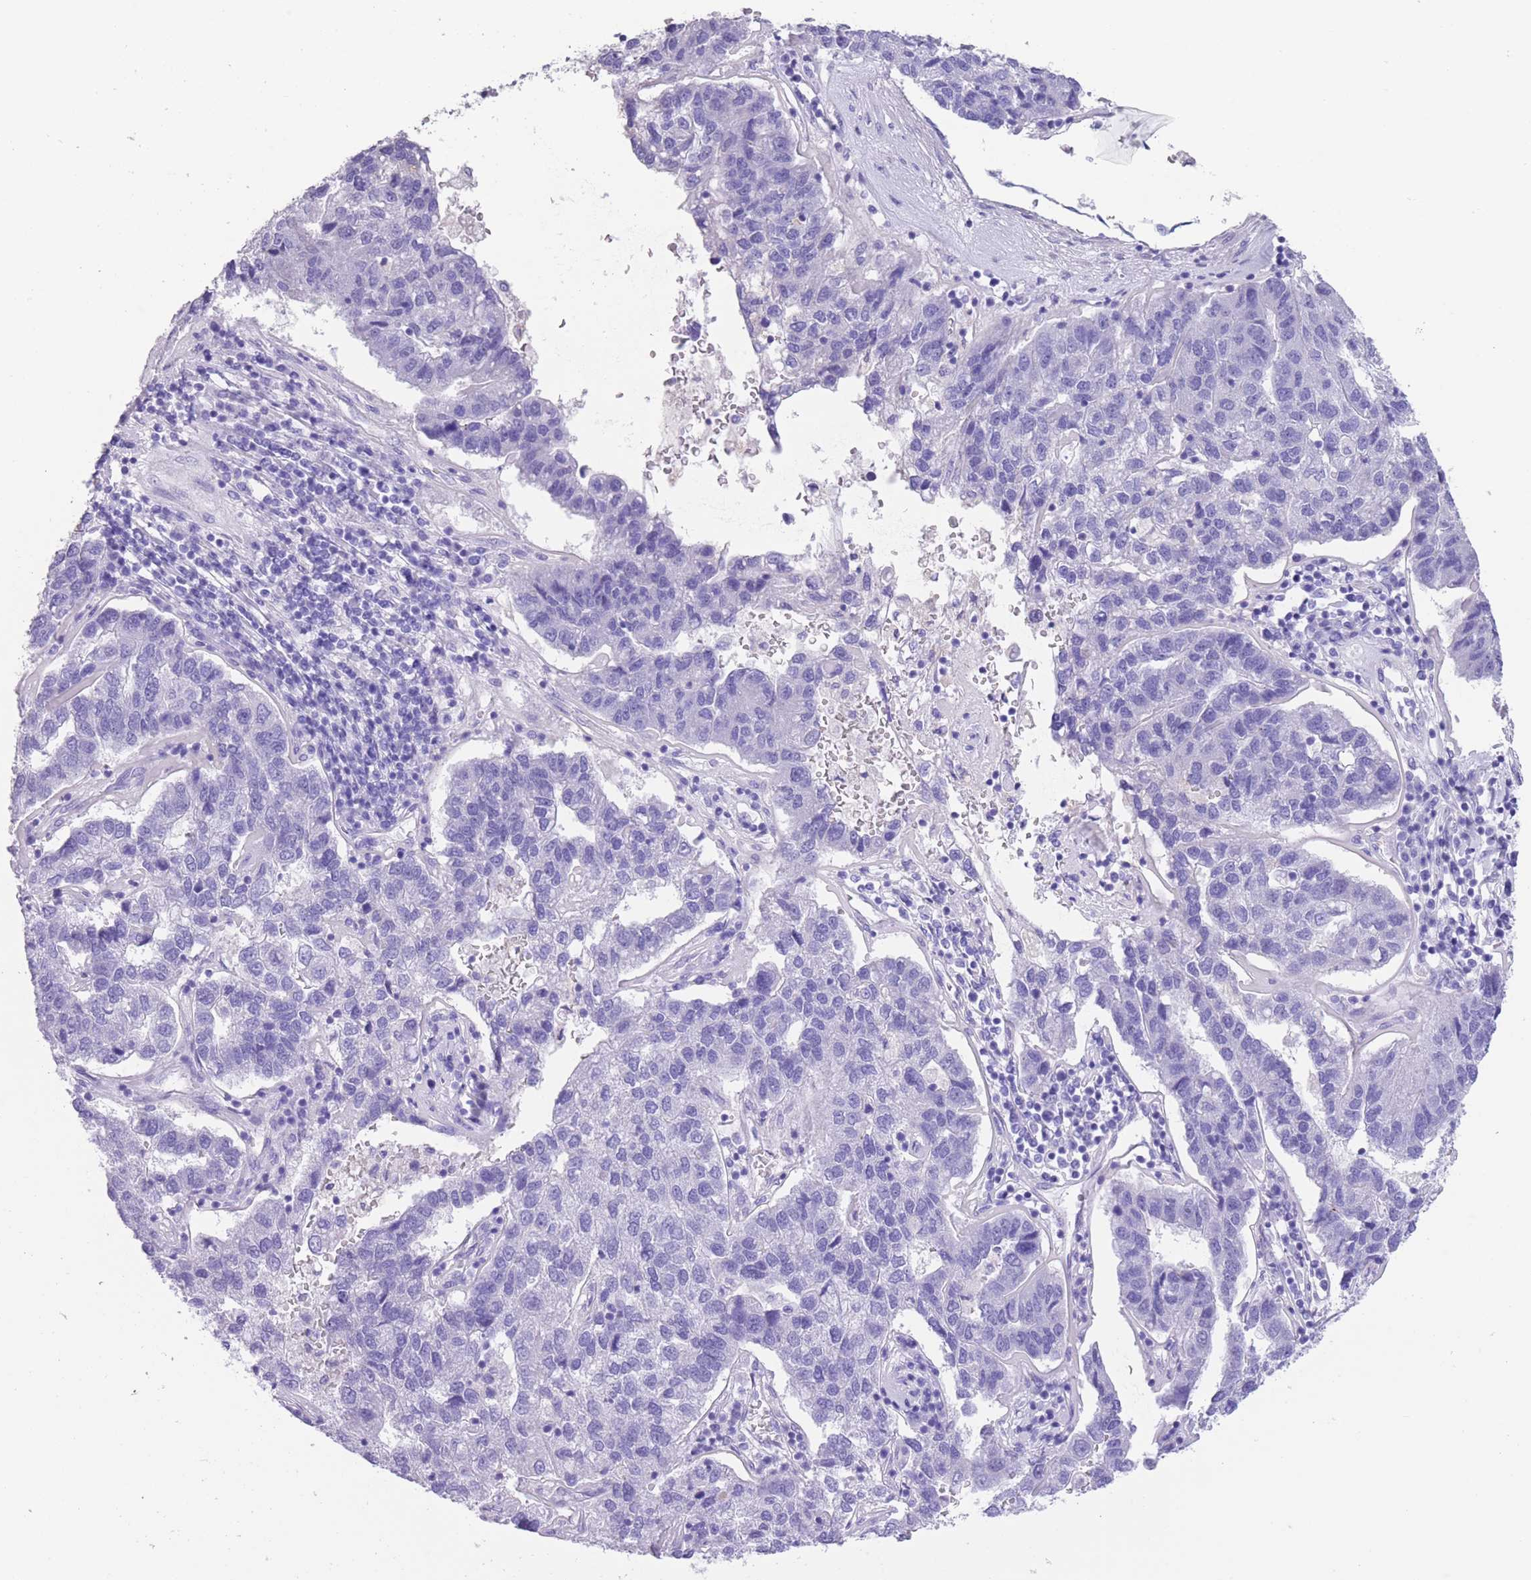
{"staining": {"intensity": "negative", "quantity": "none", "location": "none"}, "tissue": "pancreatic cancer", "cell_type": "Tumor cells", "image_type": "cancer", "snomed": [{"axis": "morphology", "description": "Adenocarcinoma, NOS"}, {"axis": "topography", "description": "Pancreas"}], "caption": "DAB (3,3'-diaminobenzidine) immunohistochemical staining of human pancreatic cancer (adenocarcinoma) demonstrates no significant expression in tumor cells. The staining was performed using DAB to visualize the protein expression in brown, while the nuclei were stained in blue with hematoxylin (Magnification: 20x).", "gene": "RAI2", "patient": {"sex": "female", "age": 61}}